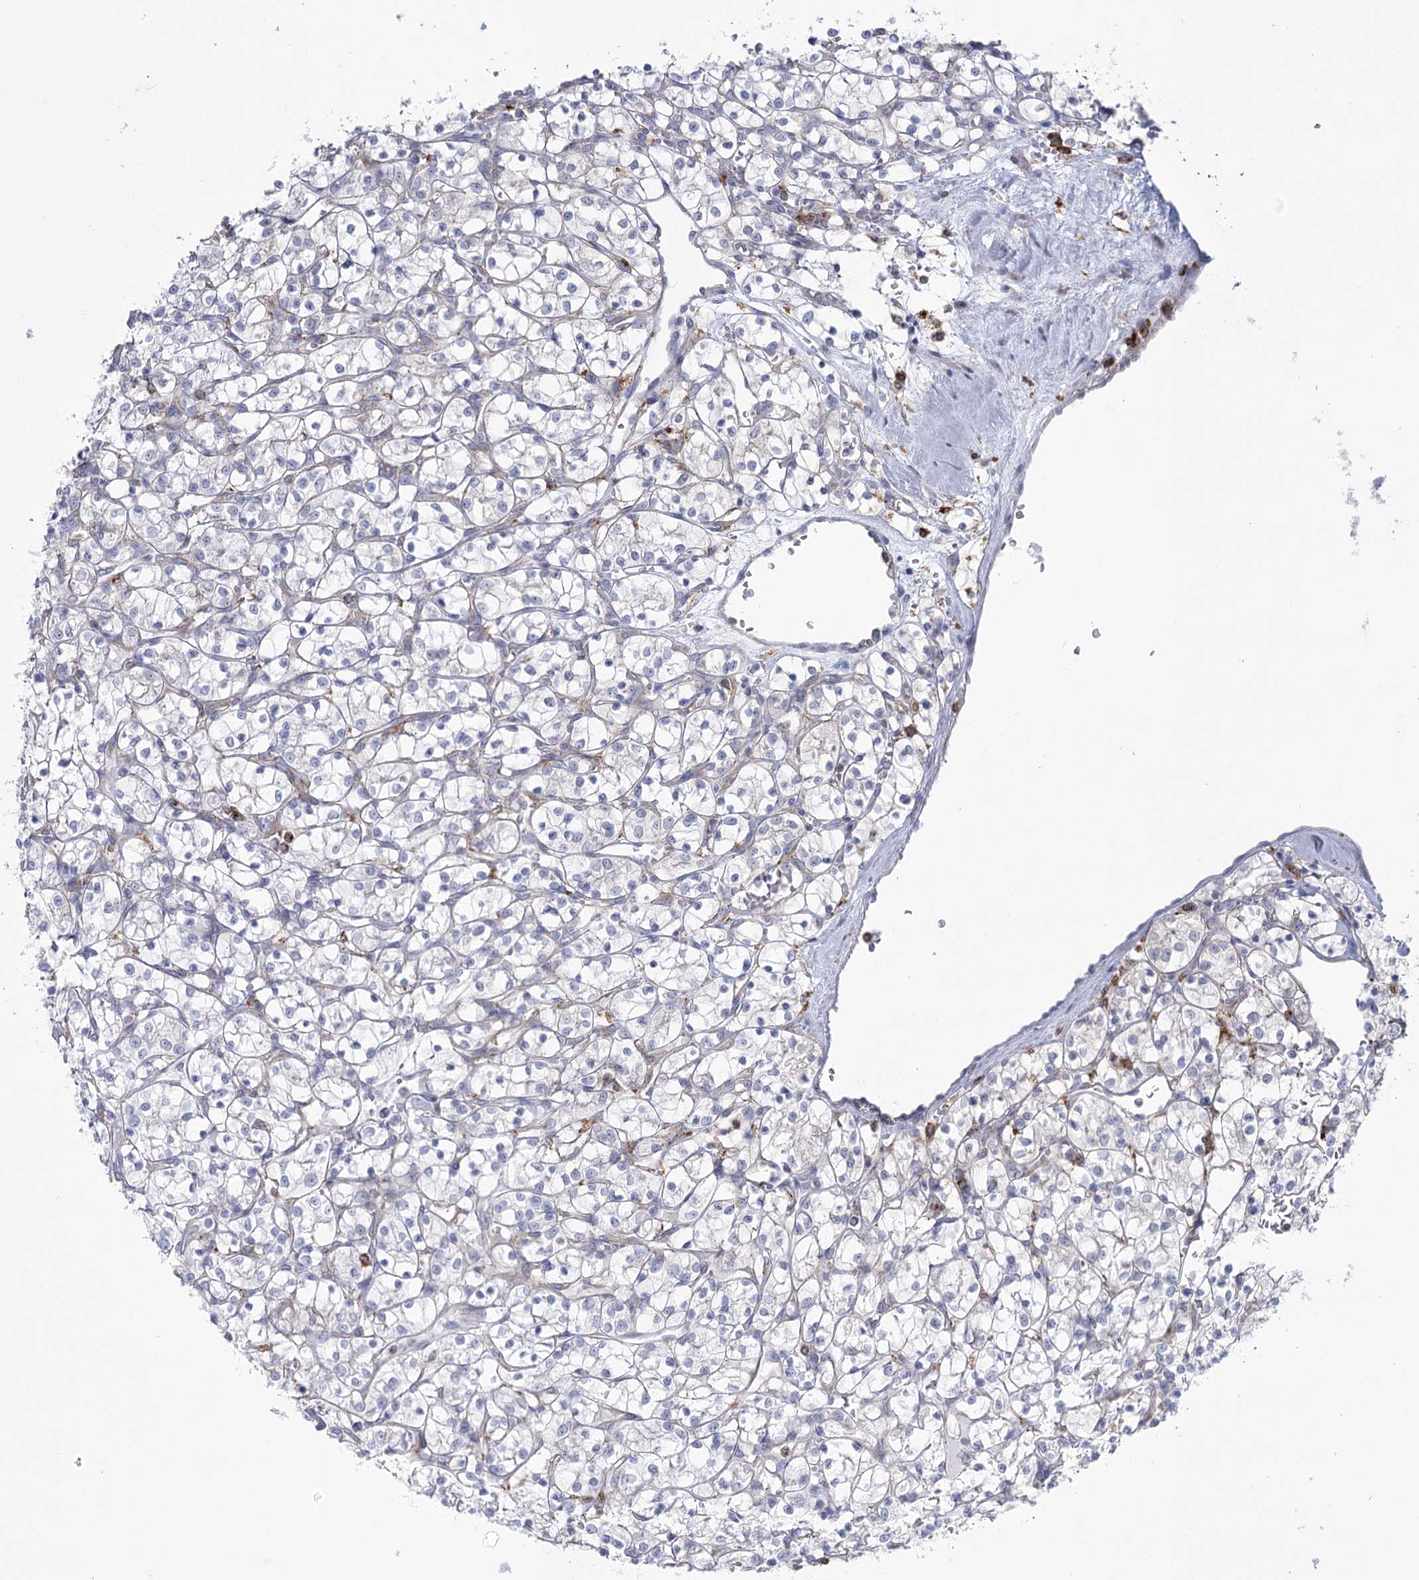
{"staining": {"intensity": "negative", "quantity": "none", "location": "none"}, "tissue": "renal cancer", "cell_type": "Tumor cells", "image_type": "cancer", "snomed": [{"axis": "morphology", "description": "Adenocarcinoma, NOS"}, {"axis": "topography", "description": "Kidney"}], "caption": "Tumor cells are negative for protein expression in human renal cancer (adenocarcinoma).", "gene": "CCDC88A", "patient": {"sex": "female", "age": 69}}